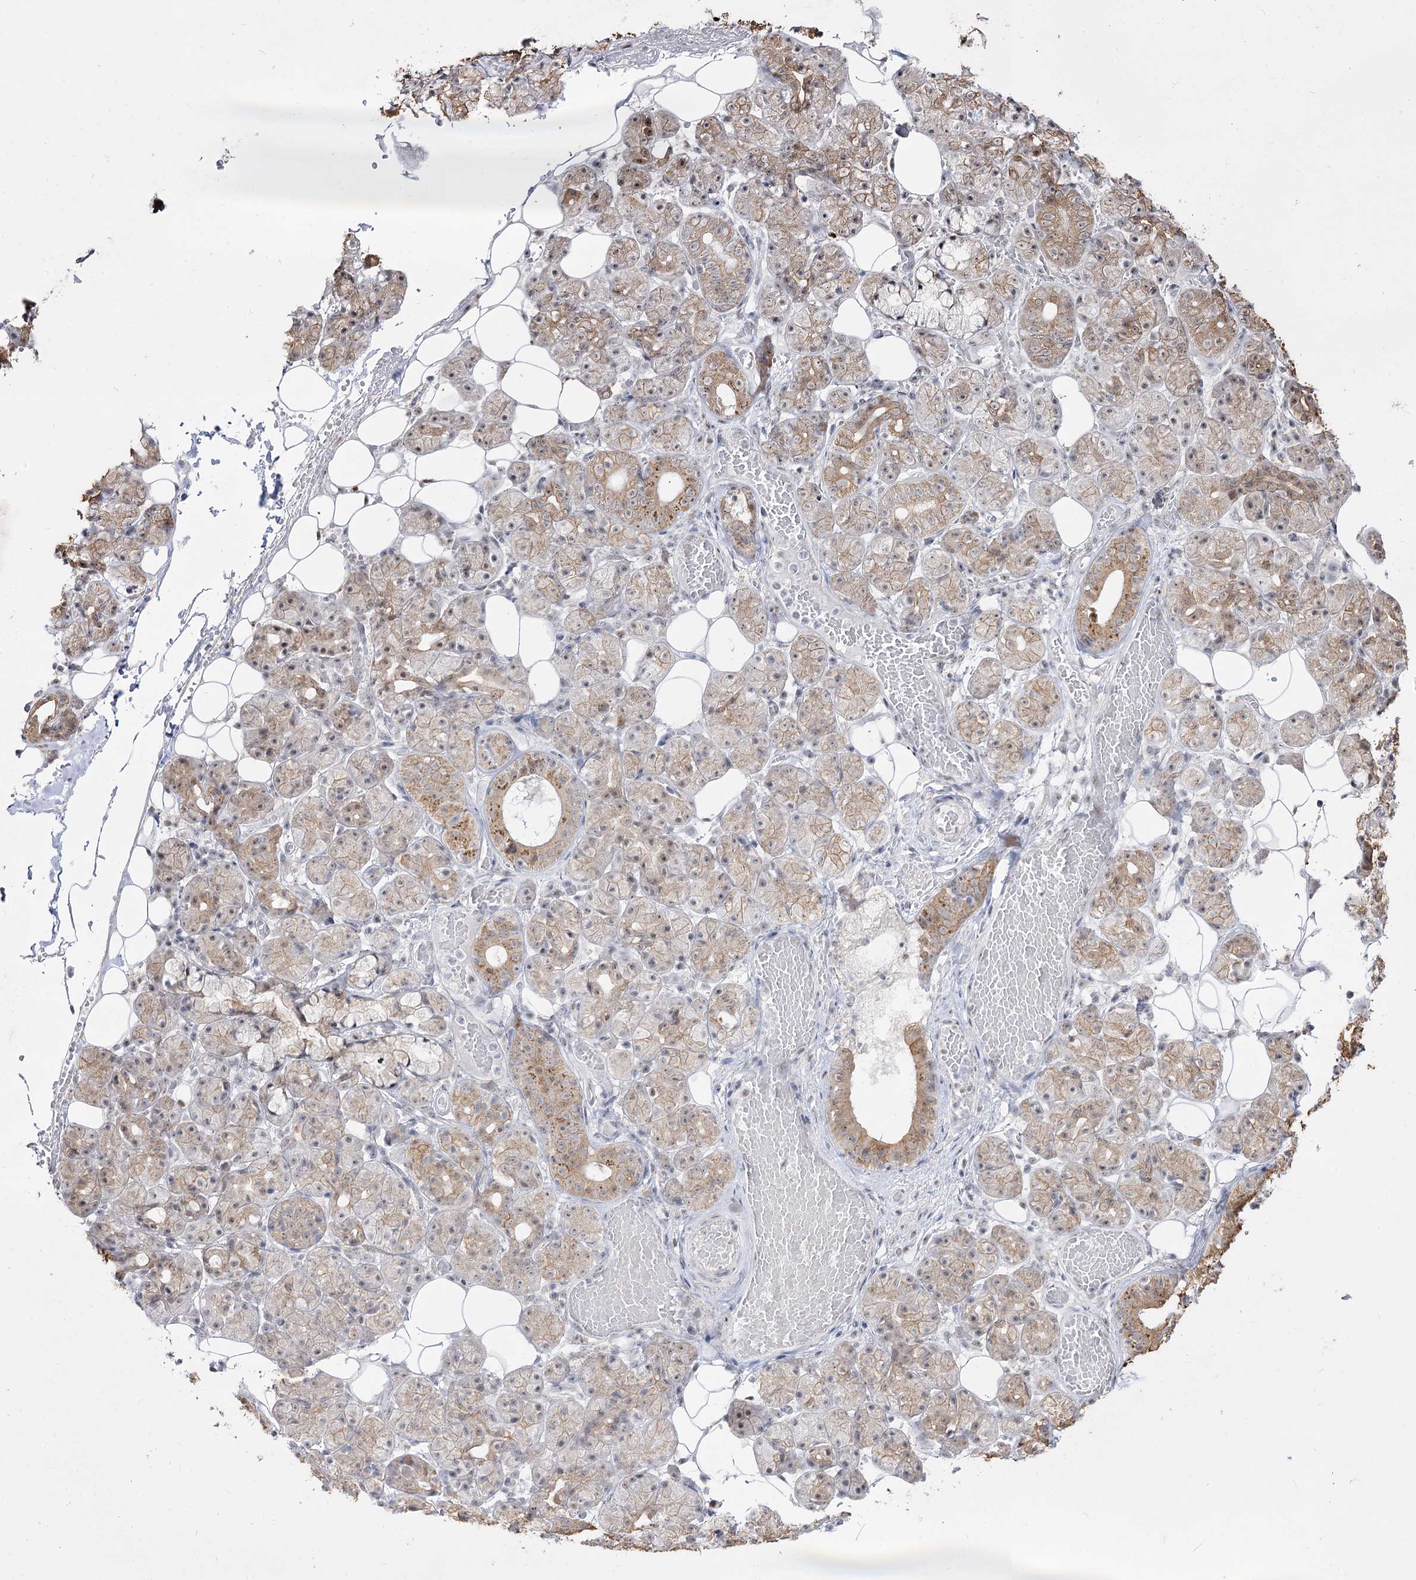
{"staining": {"intensity": "weak", "quantity": "25%-75%", "location": "cytoplasmic/membranous,nuclear"}, "tissue": "salivary gland", "cell_type": "Glandular cells", "image_type": "normal", "snomed": [{"axis": "morphology", "description": "Normal tissue, NOS"}, {"axis": "topography", "description": "Salivary gland"}], "caption": "Immunohistochemistry micrograph of normal salivary gland: salivary gland stained using immunohistochemistry (IHC) shows low levels of weak protein expression localized specifically in the cytoplasmic/membranous,nuclear of glandular cells, appearing as a cytoplasmic/membranous,nuclear brown color.", "gene": "DDX50", "patient": {"sex": "male", "age": 63}}